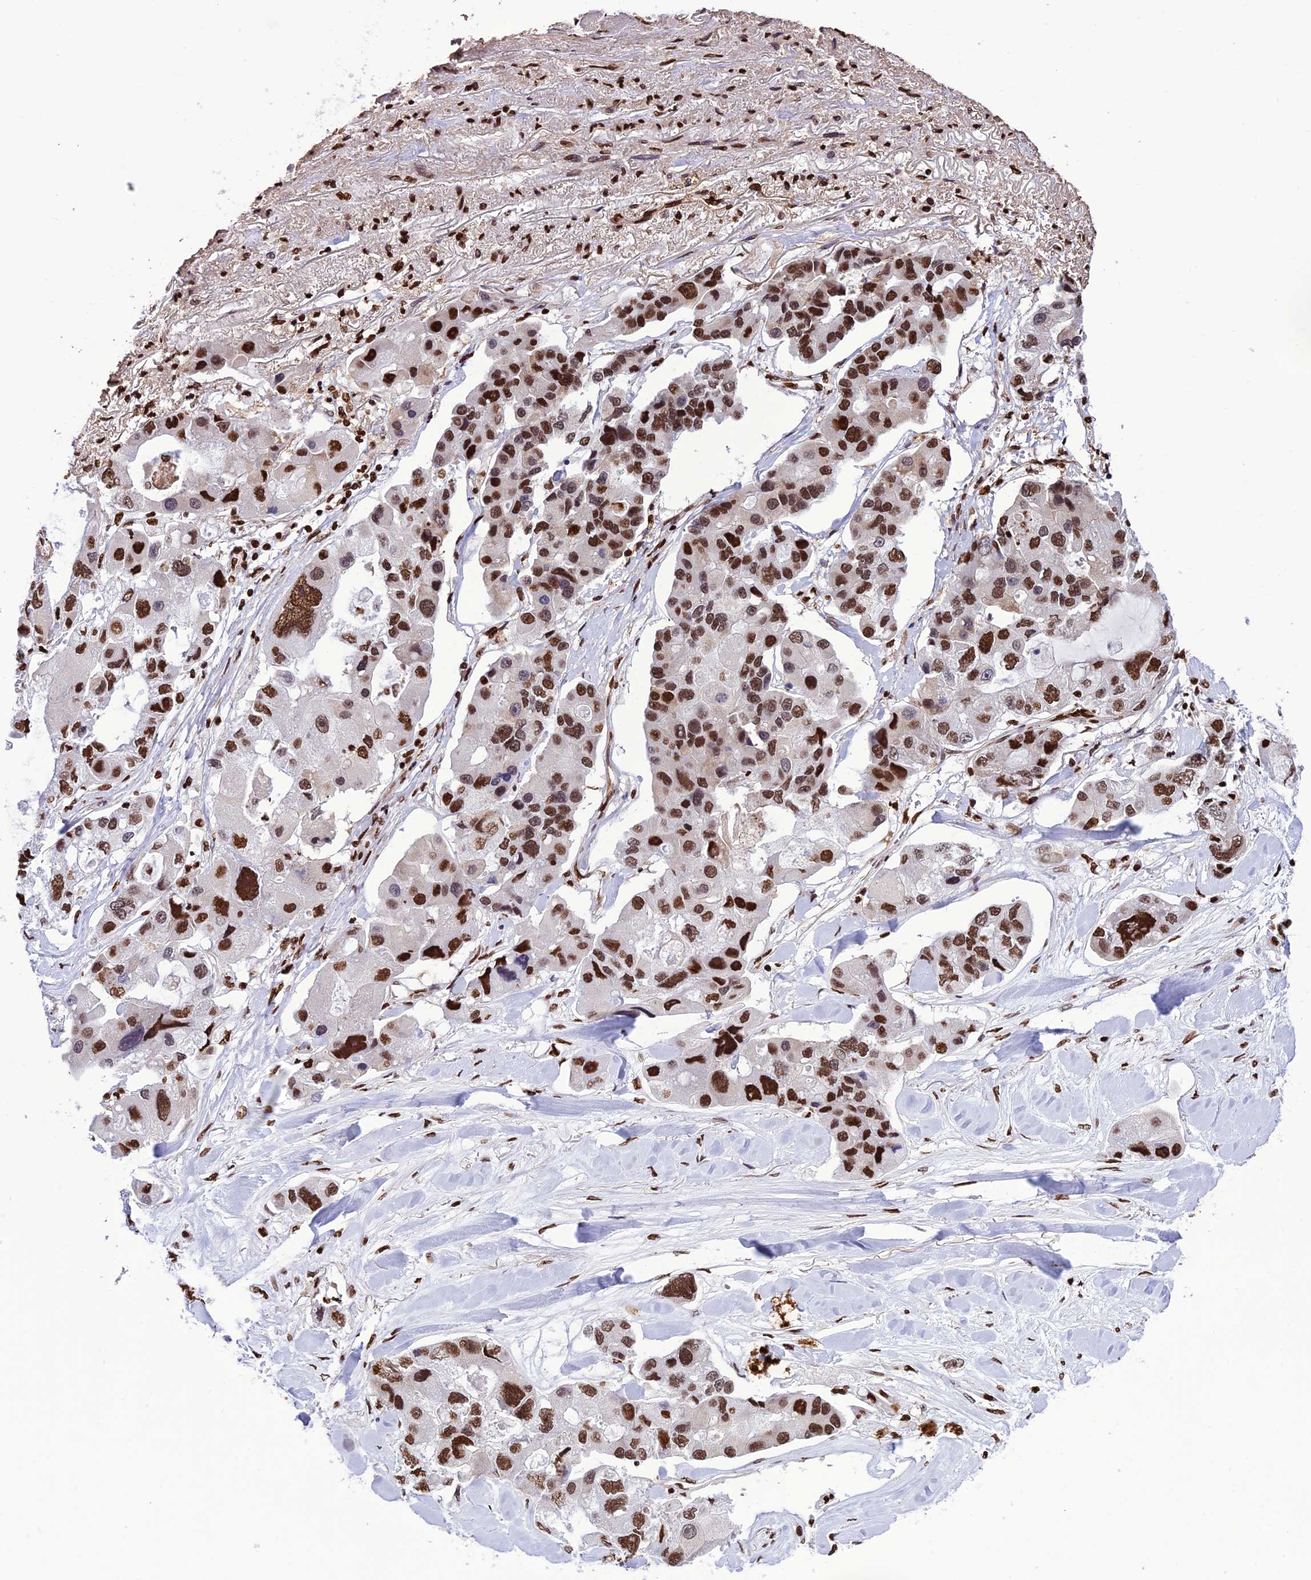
{"staining": {"intensity": "strong", "quantity": ">75%", "location": "nuclear"}, "tissue": "lung cancer", "cell_type": "Tumor cells", "image_type": "cancer", "snomed": [{"axis": "morphology", "description": "Adenocarcinoma, NOS"}, {"axis": "topography", "description": "Lung"}], "caption": "Immunohistochemical staining of human lung cancer (adenocarcinoma) displays high levels of strong nuclear protein staining in approximately >75% of tumor cells. Immunohistochemistry stains the protein in brown and the nuclei are stained blue.", "gene": "INO80E", "patient": {"sex": "female", "age": 54}}